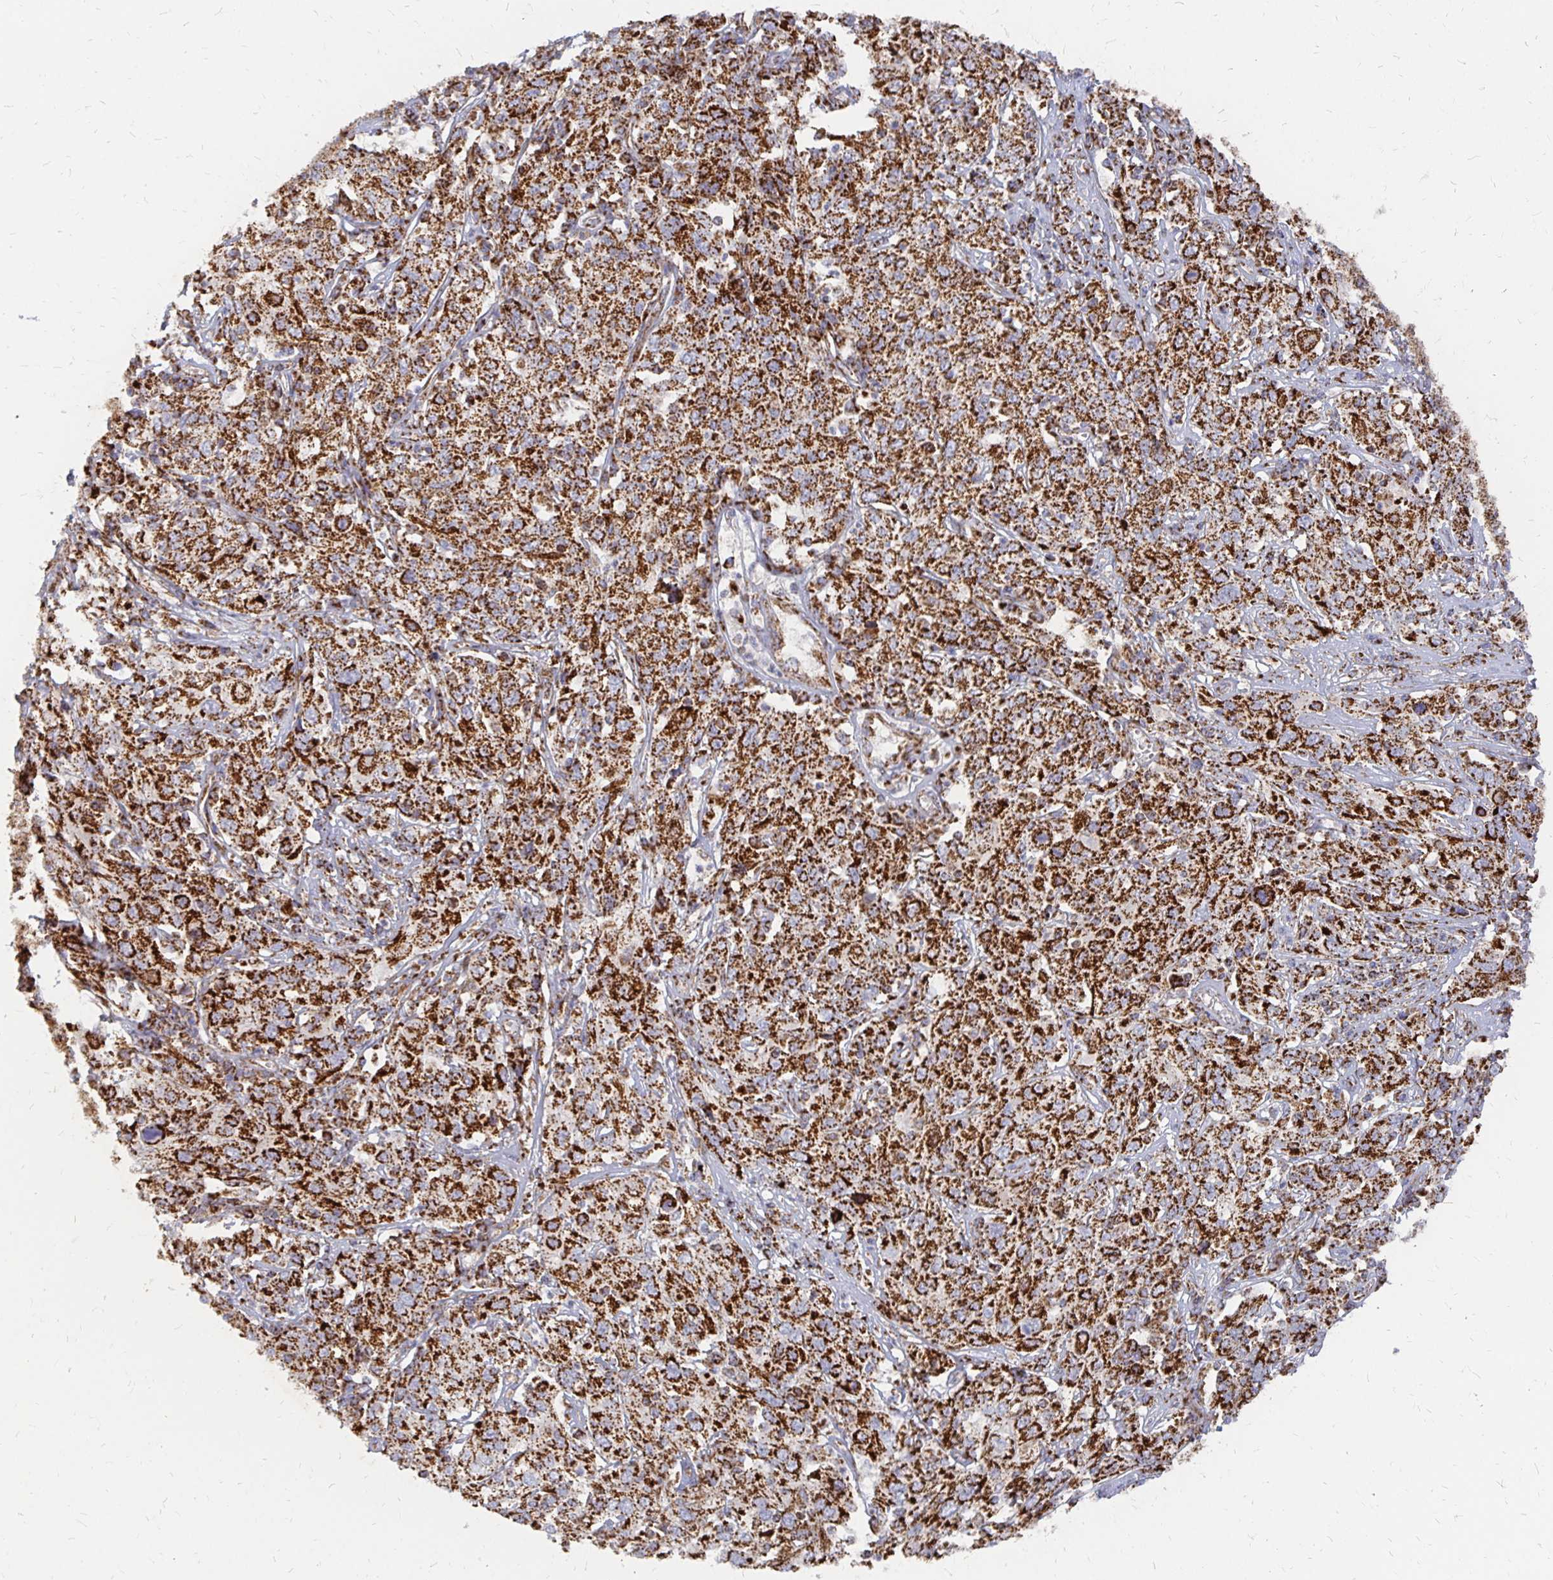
{"staining": {"intensity": "strong", "quantity": ">75%", "location": "cytoplasmic/membranous"}, "tissue": "cervical cancer", "cell_type": "Tumor cells", "image_type": "cancer", "snomed": [{"axis": "morphology", "description": "Squamous cell carcinoma, NOS"}, {"axis": "topography", "description": "Cervix"}], "caption": "The image displays staining of cervical cancer, revealing strong cytoplasmic/membranous protein expression (brown color) within tumor cells. Using DAB (brown) and hematoxylin (blue) stains, captured at high magnification using brightfield microscopy.", "gene": "STOML2", "patient": {"sex": "female", "age": 46}}